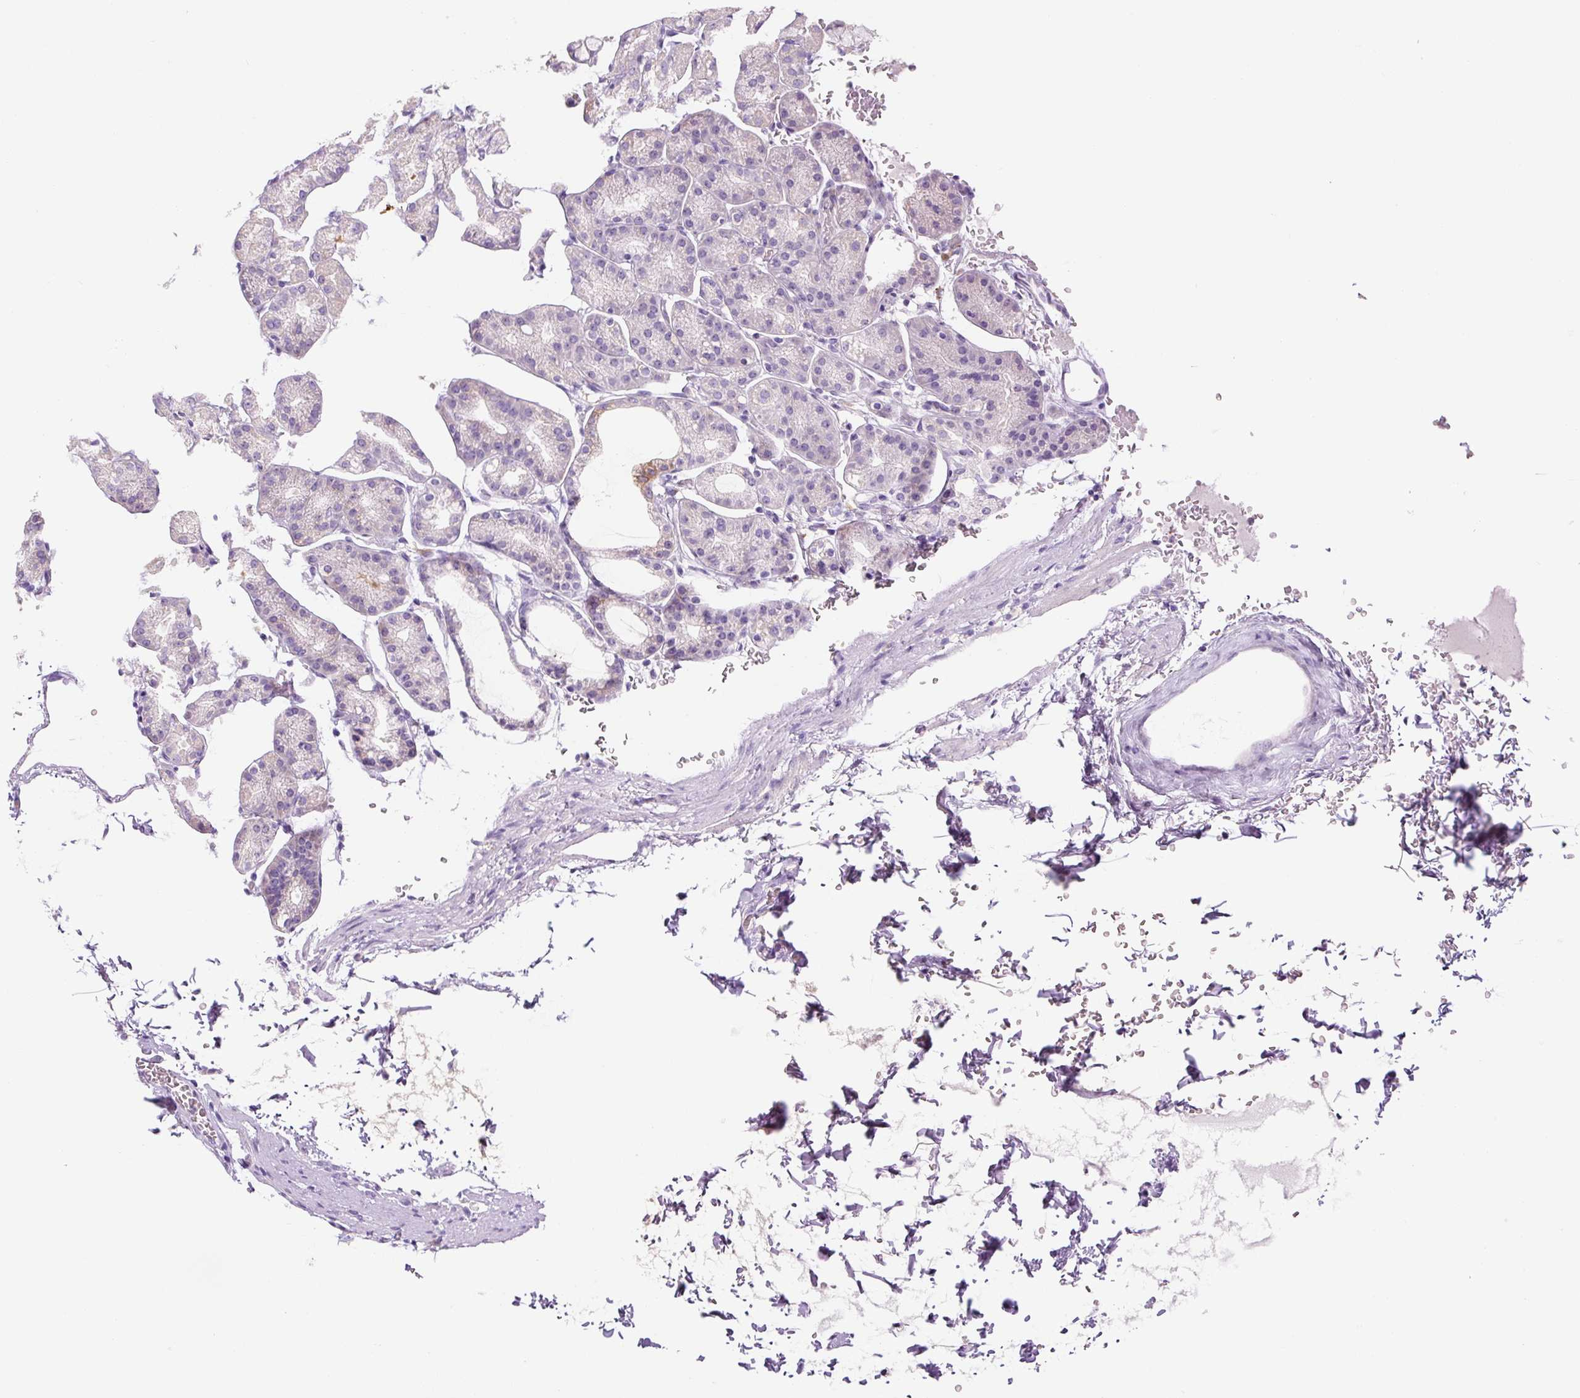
{"staining": {"intensity": "negative", "quantity": "none", "location": "none"}, "tissue": "stomach", "cell_type": "Glandular cells", "image_type": "normal", "snomed": [{"axis": "morphology", "description": "Normal tissue, NOS"}, {"axis": "topography", "description": "Stomach, upper"}], "caption": "Glandular cells show no significant protein expression in benign stomach.", "gene": "FUT10", "patient": {"sex": "female", "age": 81}}